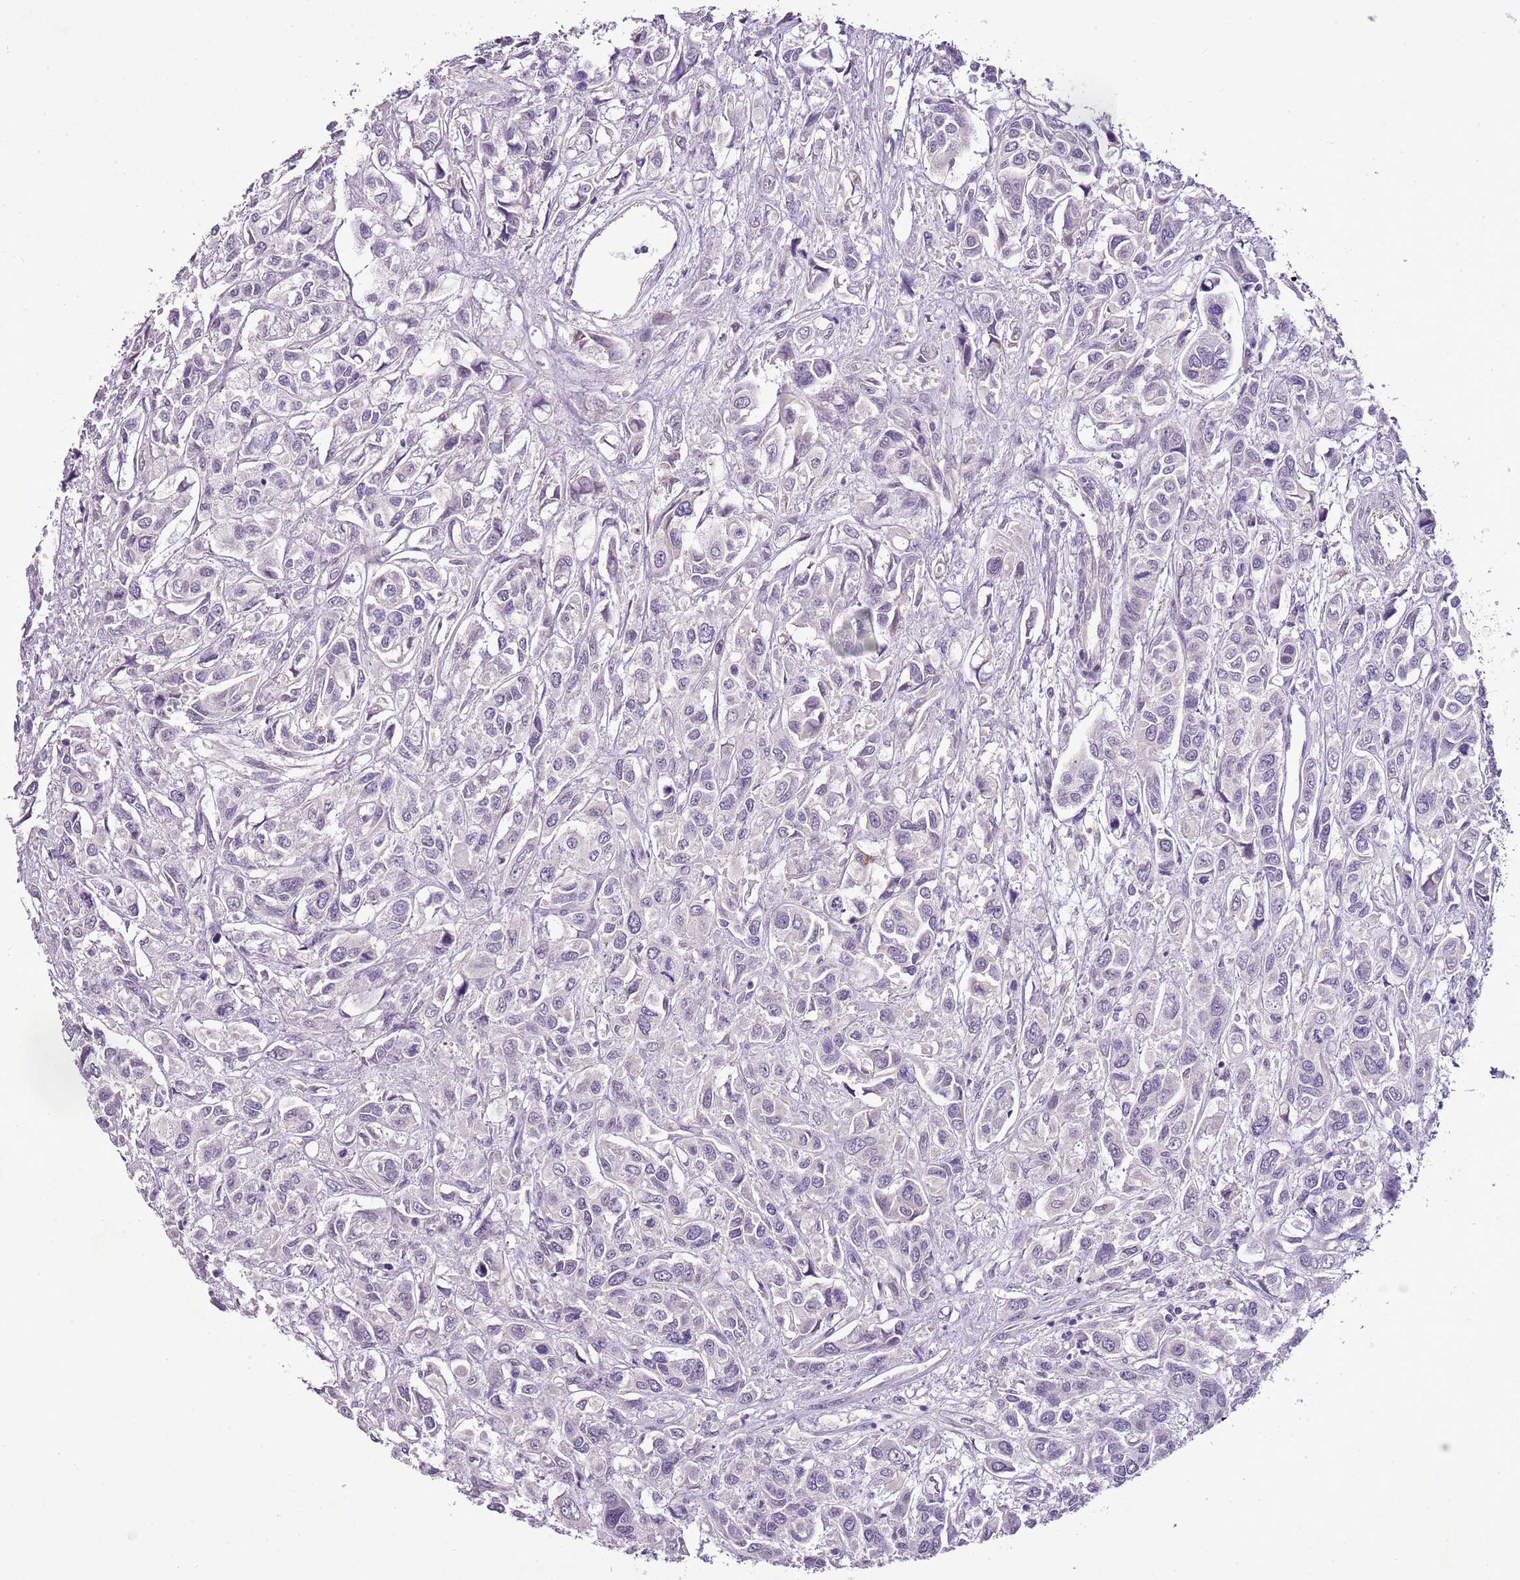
{"staining": {"intensity": "negative", "quantity": "none", "location": "none"}, "tissue": "urothelial cancer", "cell_type": "Tumor cells", "image_type": "cancer", "snomed": [{"axis": "morphology", "description": "Urothelial carcinoma, High grade"}, {"axis": "topography", "description": "Urinary bladder"}], "caption": "IHC photomicrograph of urothelial cancer stained for a protein (brown), which displays no expression in tumor cells. (Immunohistochemistry, brightfield microscopy, high magnification).", "gene": "CMKLR1", "patient": {"sex": "male", "age": 67}}